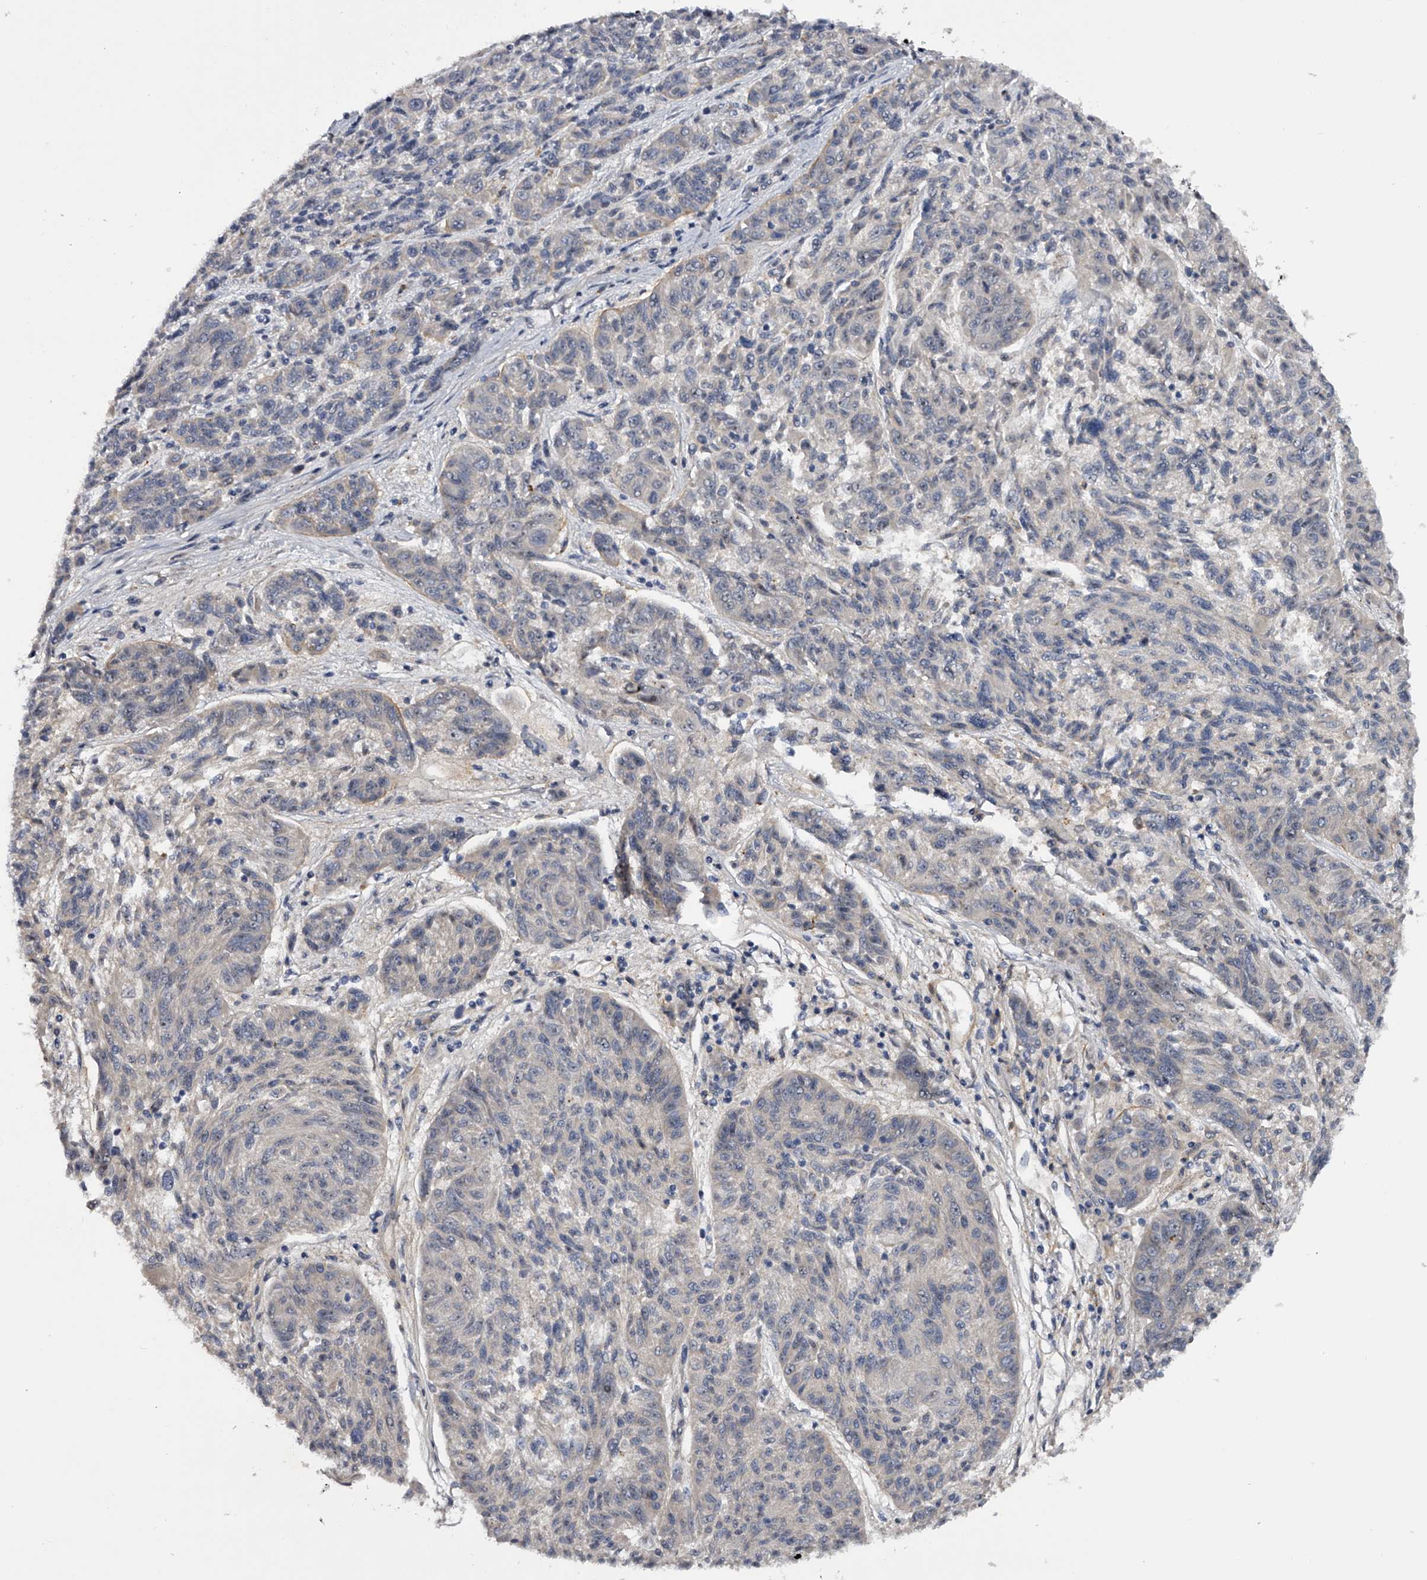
{"staining": {"intensity": "moderate", "quantity": "<25%", "location": "nuclear"}, "tissue": "melanoma", "cell_type": "Tumor cells", "image_type": "cancer", "snomed": [{"axis": "morphology", "description": "Malignant melanoma, NOS"}, {"axis": "topography", "description": "Skin"}], "caption": "Approximately <25% of tumor cells in malignant melanoma exhibit moderate nuclear protein positivity as visualized by brown immunohistochemical staining.", "gene": "MDN1", "patient": {"sex": "male", "age": 53}}